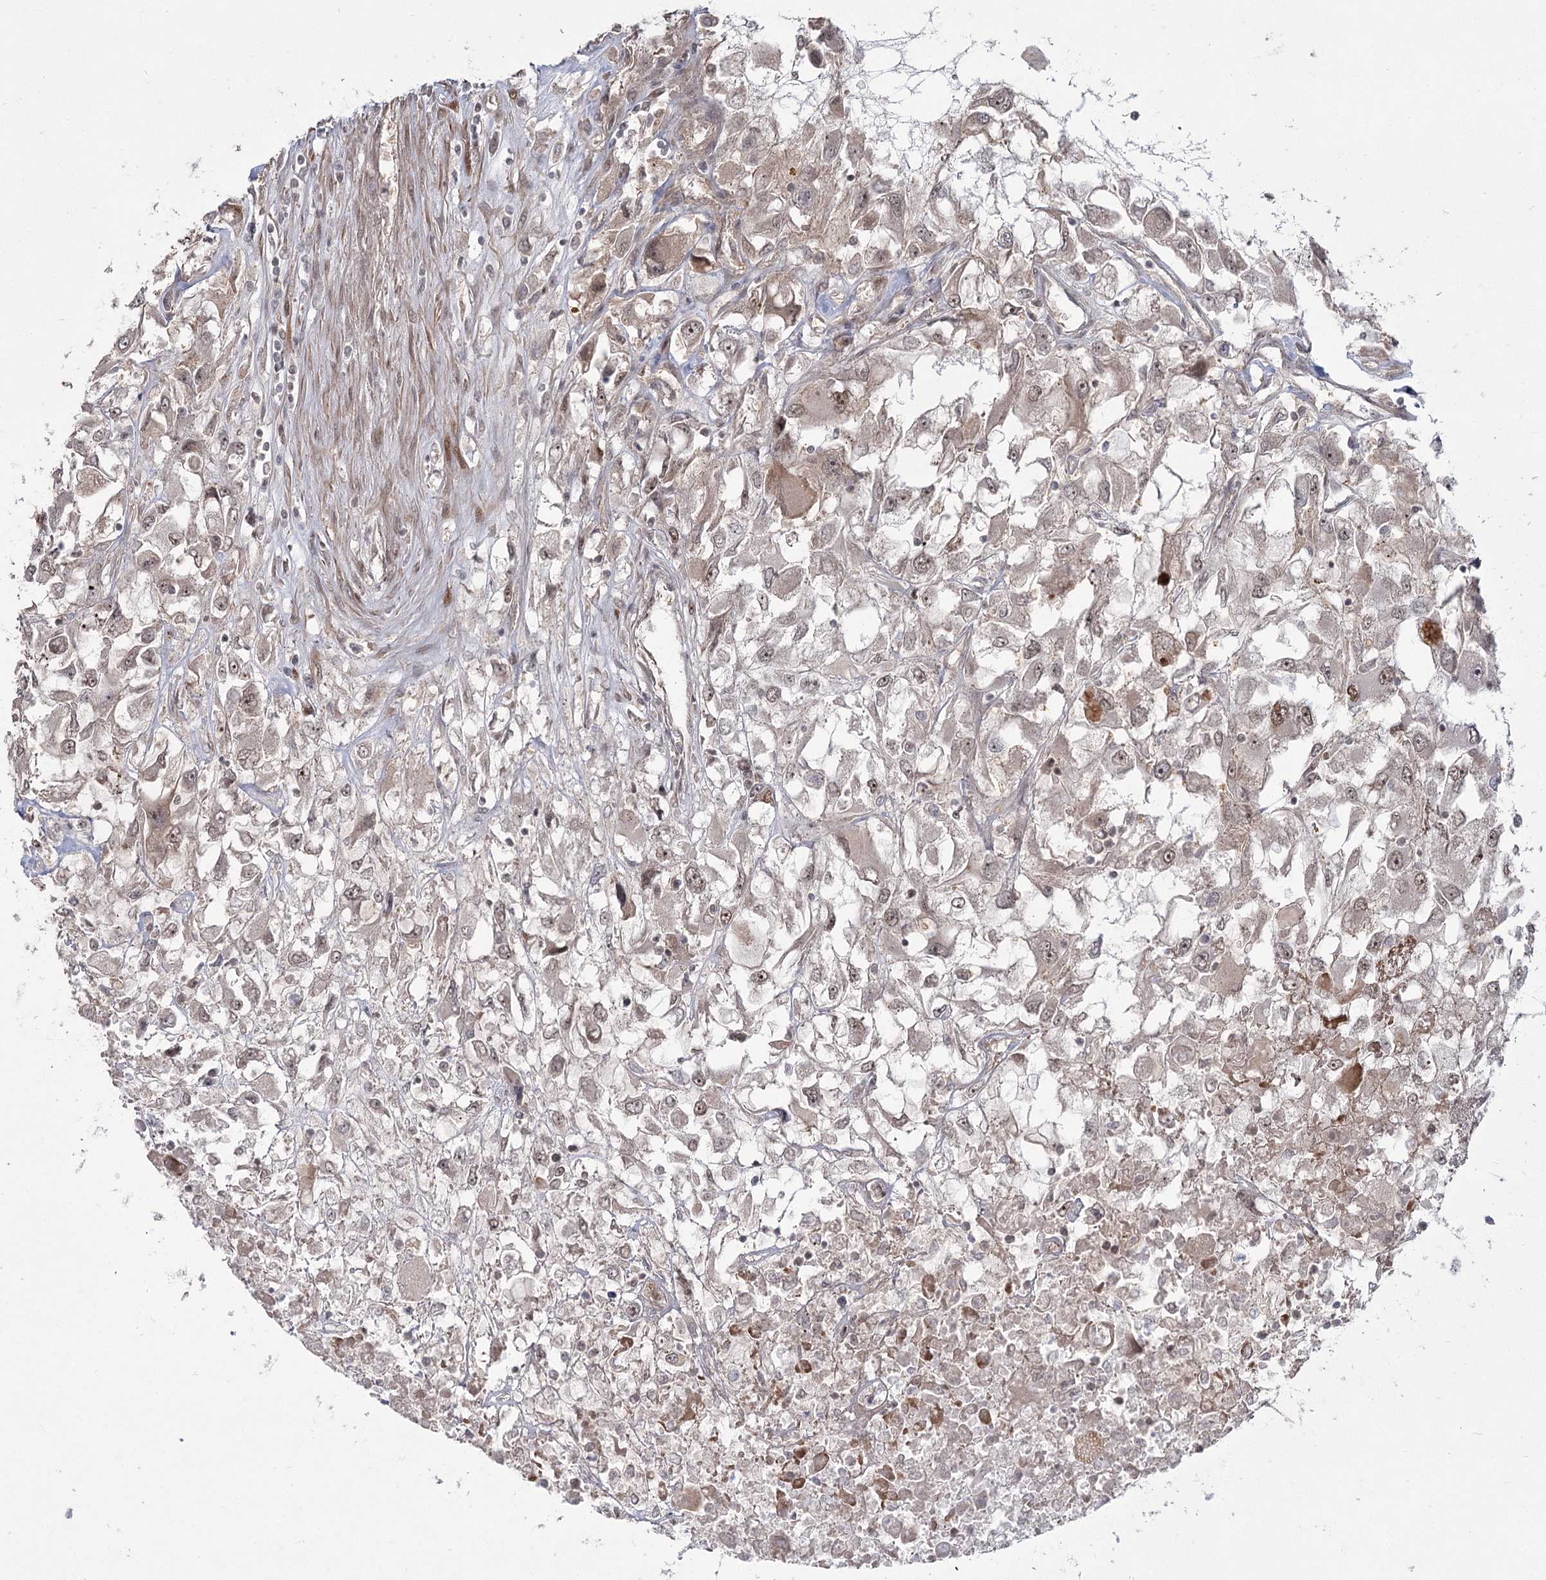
{"staining": {"intensity": "weak", "quantity": "<25%", "location": "cytoplasmic/membranous,nuclear"}, "tissue": "renal cancer", "cell_type": "Tumor cells", "image_type": "cancer", "snomed": [{"axis": "morphology", "description": "Adenocarcinoma, NOS"}, {"axis": "topography", "description": "Kidney"}], "caption": "A histopathology image of human renal cancer (adenocarcinoma) is negative for staining in tumor cells. (DAB (3,3'-diaminobenzidine) immunohistochemistry (IHC) visualized using brightfield microscopy, high magnification).", "gene": "HELQ", "patient": {"sex": "female", "age": 52}}